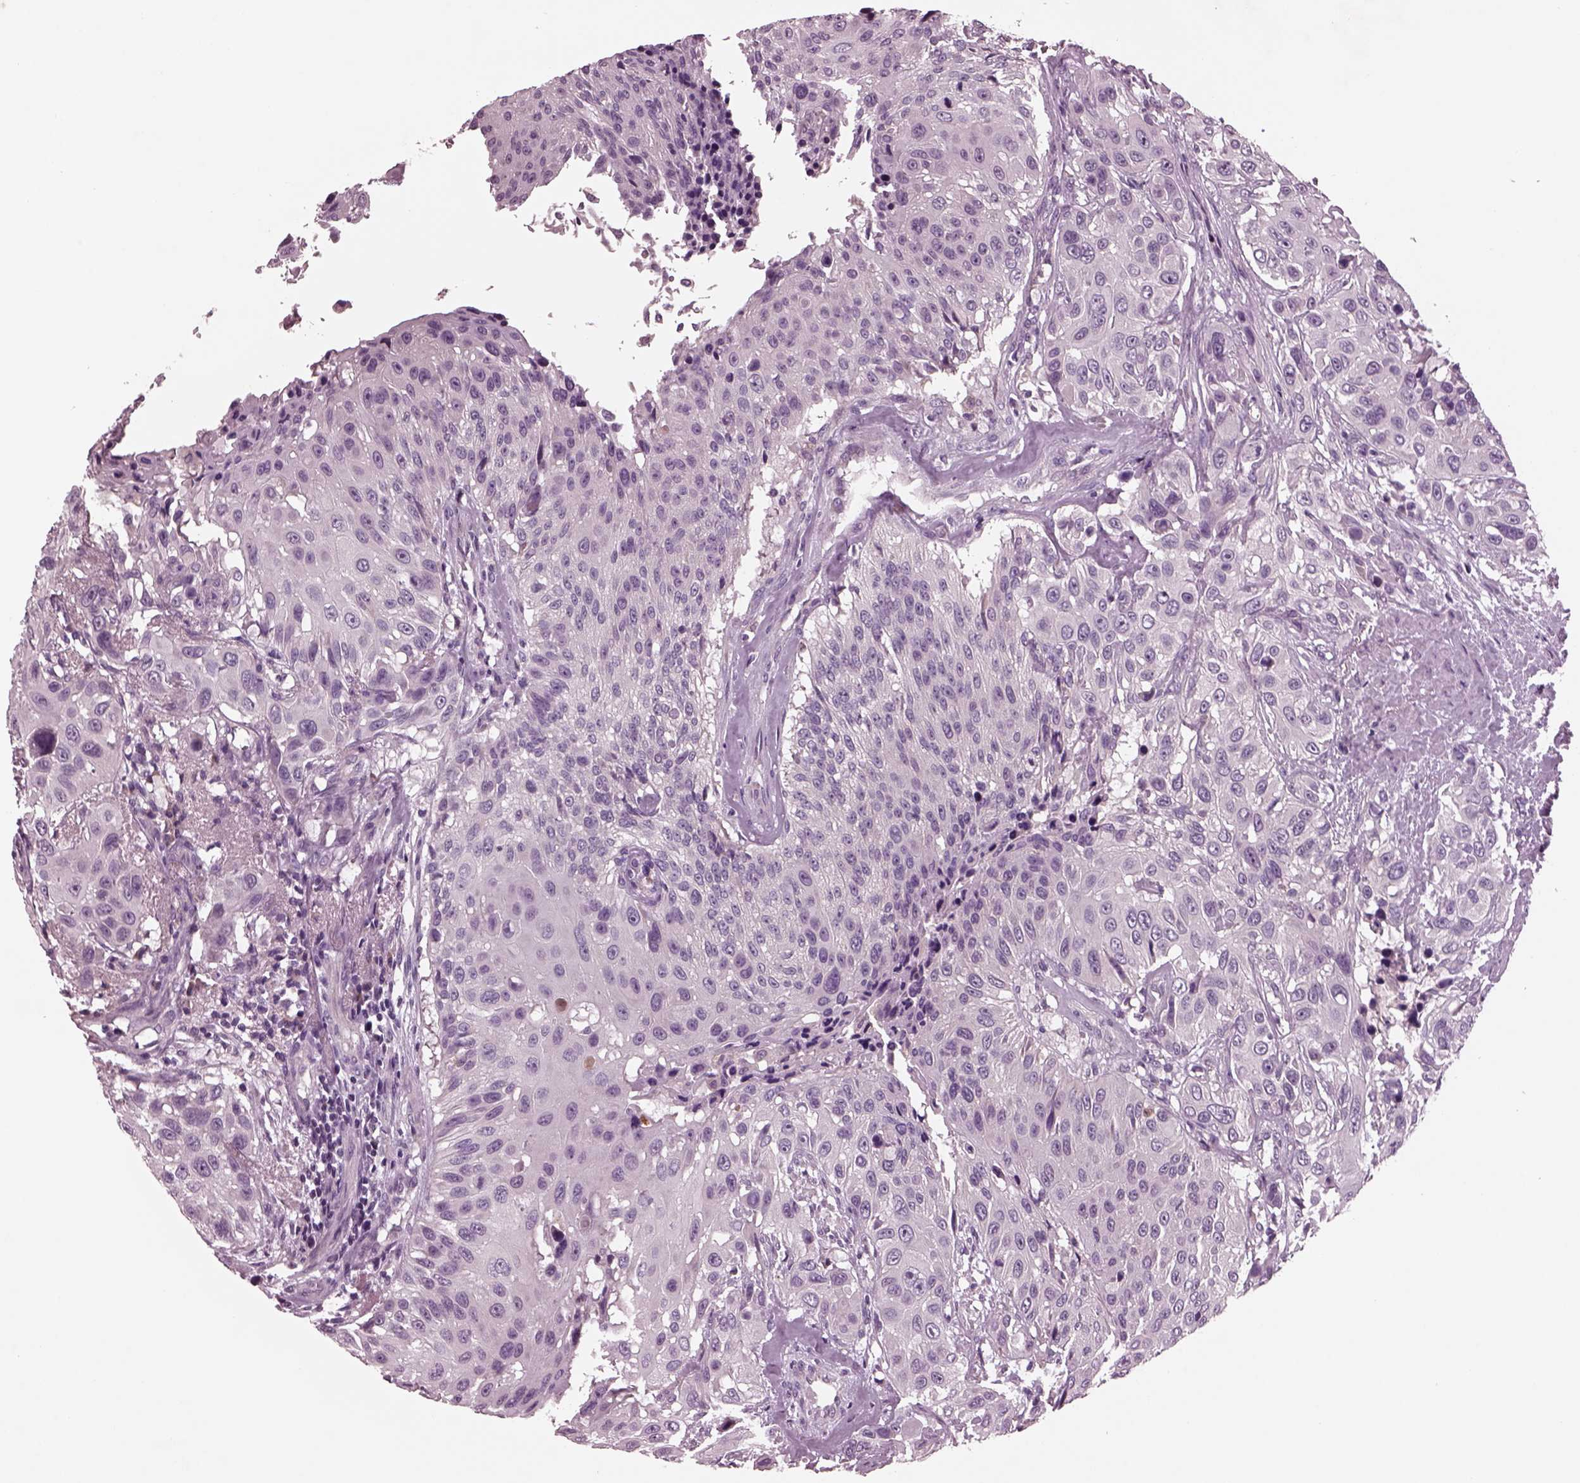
{"staining": {"intensity": "negative", "quantity": "none", "location": "none"}, "tissue": "urothelial cancer", "cell_type": "Tumor cells", "image_type": "cancer", "snomed": [{"axis": "morphology", "description": "Urothelial carcinoma, NOS"}, {"axis": "topography", "description": "Urinary bladder"}], "caption": "This is an immunohistochemistry (IHC) histopathology image of urothelial cancer. There is no expression in tumor cells.", "gene": "AP4M1", "patient": {"sex": "male", "age": 55}}